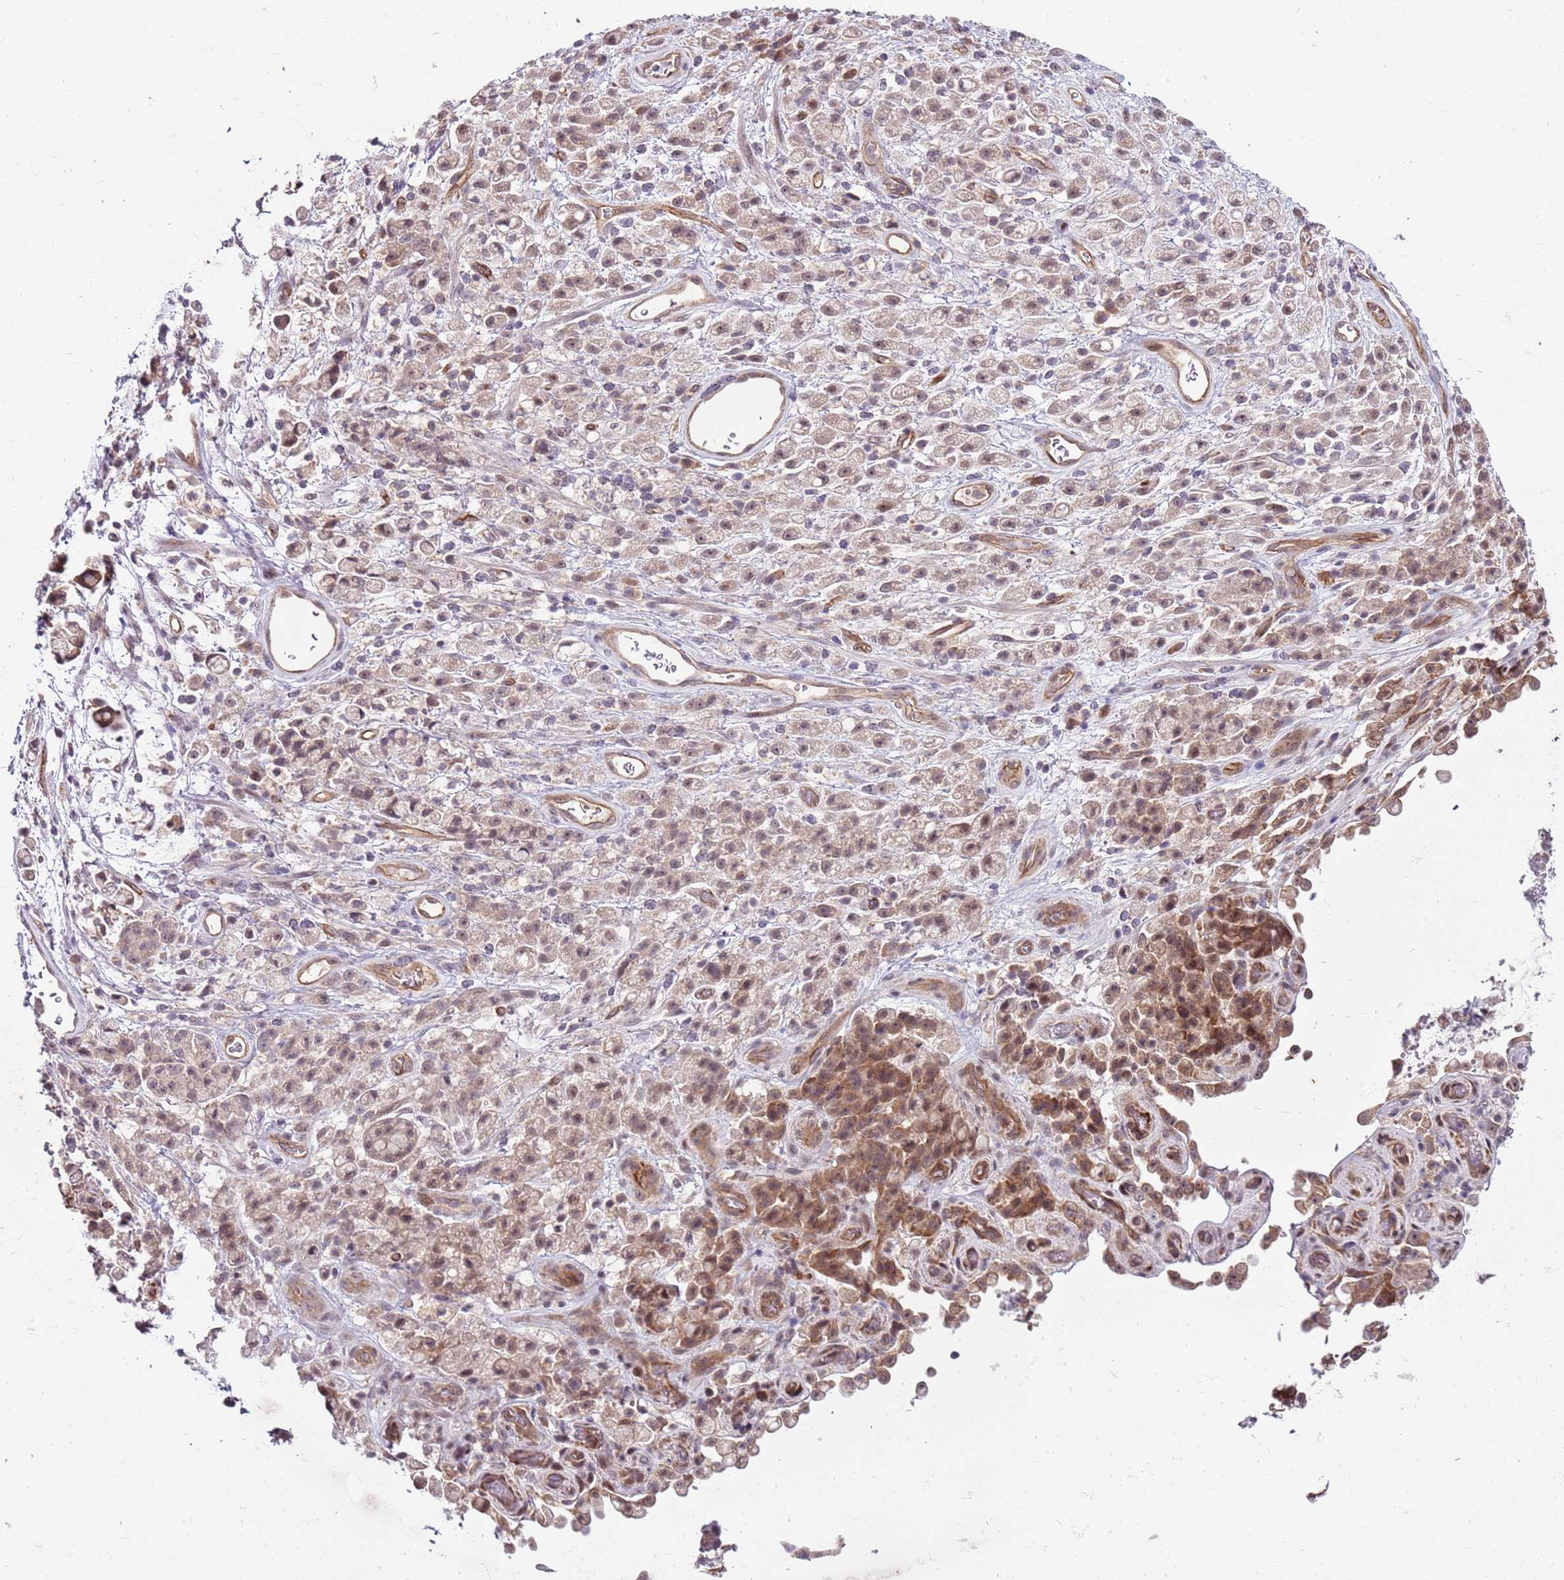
{"staining": {"intensity": "moderate", "quantity": "25%-75%", "location": "cytoplasmic/membranous"}, "tissue": "stomach cancer", "cell_type": "Tumor cells", "image_type": "cancer", "snomed": [{"axis": "morphology", "description": "Adenocarcinoma, NOS"}, {"axis": "topography", "description": "Stomach"}], "caption": "This photomicrograph exhibits immunohistochemistry staining of stomach adenocarcinoma, with medium moderate cytoplasmic/membranous positivity in about 25%-75% of tumor cells.", "gene": "FBXL22", "patient": {"sex": "female", "age": 60}}